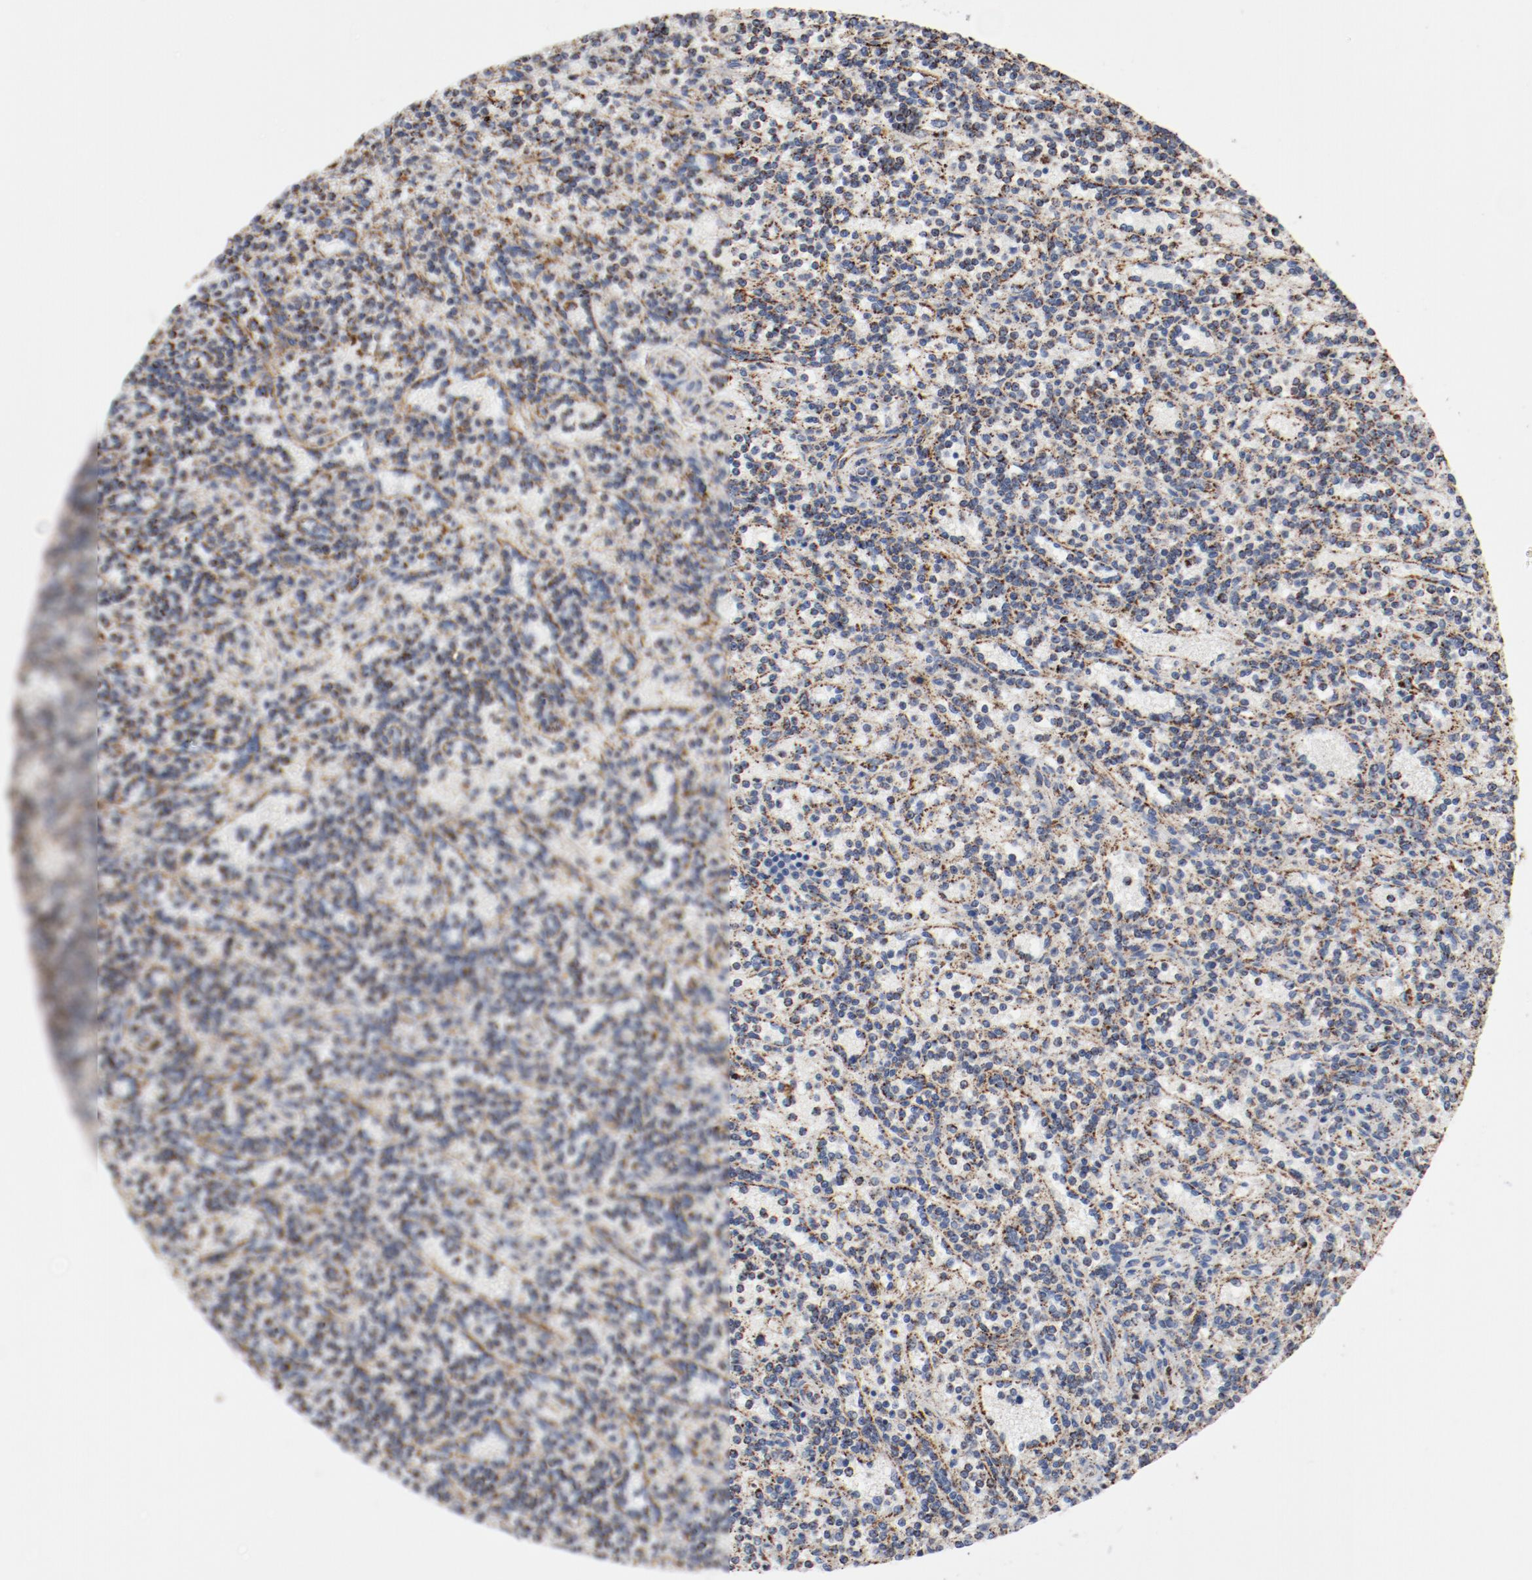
{"staining": {"intensity": "moderate", "quantity": "<25%", "location": "cytoplasmic/membranous"}, "tissue": "lymphoma", "cell_type": "Tumor cells", "image_type": "cancer", "snomed": [{"axis": "morphology", "description": "Malignant lymphoma, non-Hodgkin's type, Low grade"}, {"axis": "topography", "description": "Spleen"}], "caption": "Lymphoma was stained to show a protein in brown. There is low levels of moderate cytoplasmic/membranous staining in about <25% of tumor cells. The staining was performed using DAB, with brown indicating positive protein expression. Nuclei are stained blue with hematoxylin.", "gene": "NDUFS4", "patient": {"sex": "male", "age": 73}}